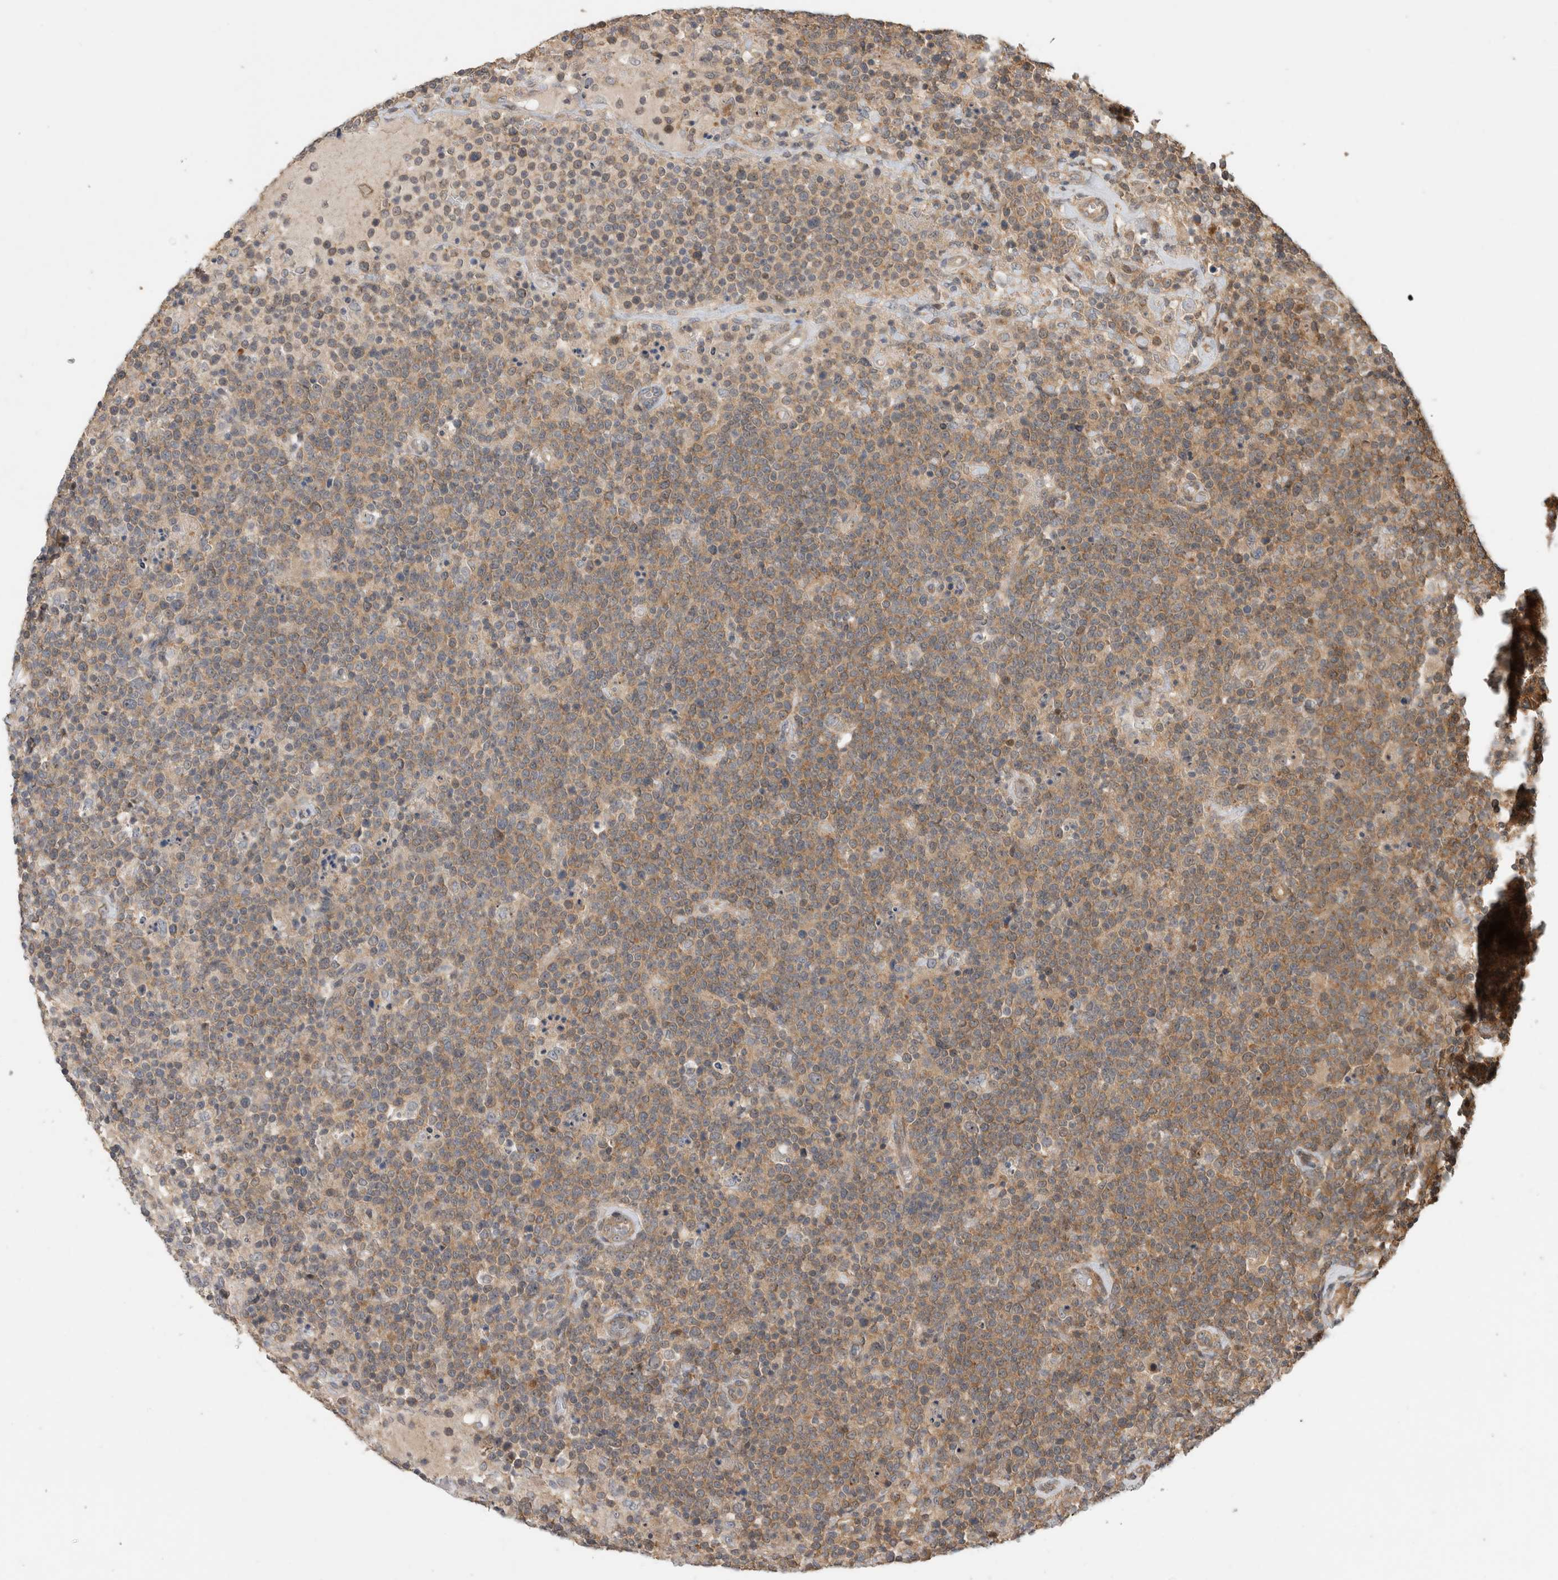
{"staining": {"intensity": "weak", "quantity": ">75%", "location": "cytoplasmic/membranous"}, "tissue": "lymphoma", "cell_type": "Tumor cells", "image_type": "cancer", "snomed": [{"axis": "morphology", "description": "Malignant lymphoma, non-Hodgkin's type, High grade"}, {"axis": "topography", "description": "Lymph node"}], "caption": "Protein staining exhibits weak cytoplasmic/membranous positivity in about >75% of tumor cells in lymphoma.", "gene": "PCDHB15", "patient": {"sex": "male", "age": 61}}